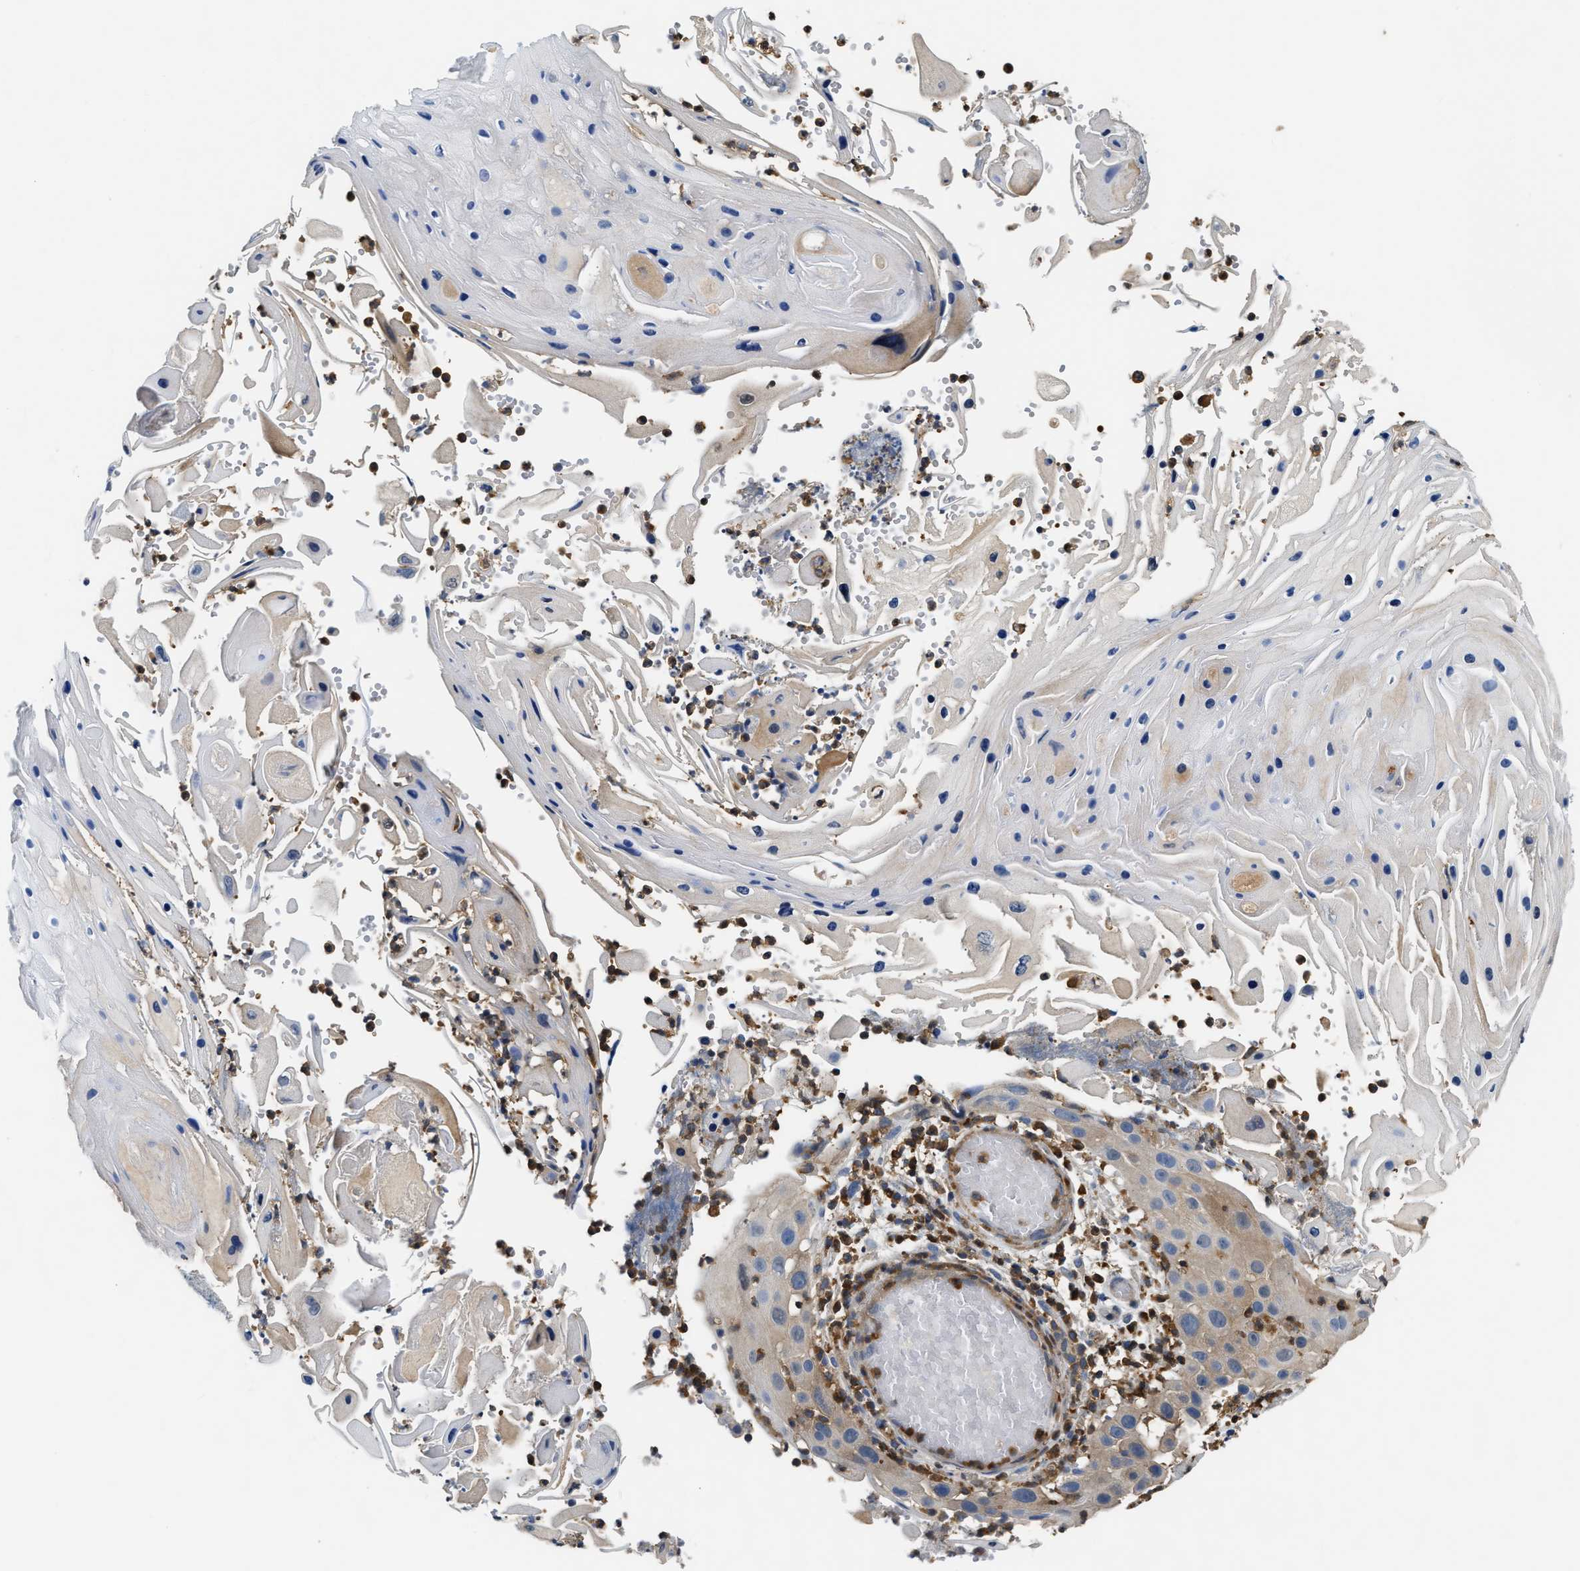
{"staining": {"intensity": "weak", "quantity": "<25%", "location": "cytoplasmic/membranous"}, "tissue": "skin cancer", "cell_type": "Tumor cells", "image_type": "cancer", "snomed": [{"axis": "morphology", "description": "Squamous cell carcinoma, NOS"}, {"axis": "topography", "description": "Skin"}], "caption": "Immunohistochemistry micrograph of neoplastic tissue: skin cancer stained with DAB displays no significant protein expression in tumor cells. Brightfield microscopy of immunohistochemistry stained with DAB (brown) and hematoxylin (blue), captured at high magnification.", "gene": "OSTF1", "patient": {"sex": "female", "age": 44}}